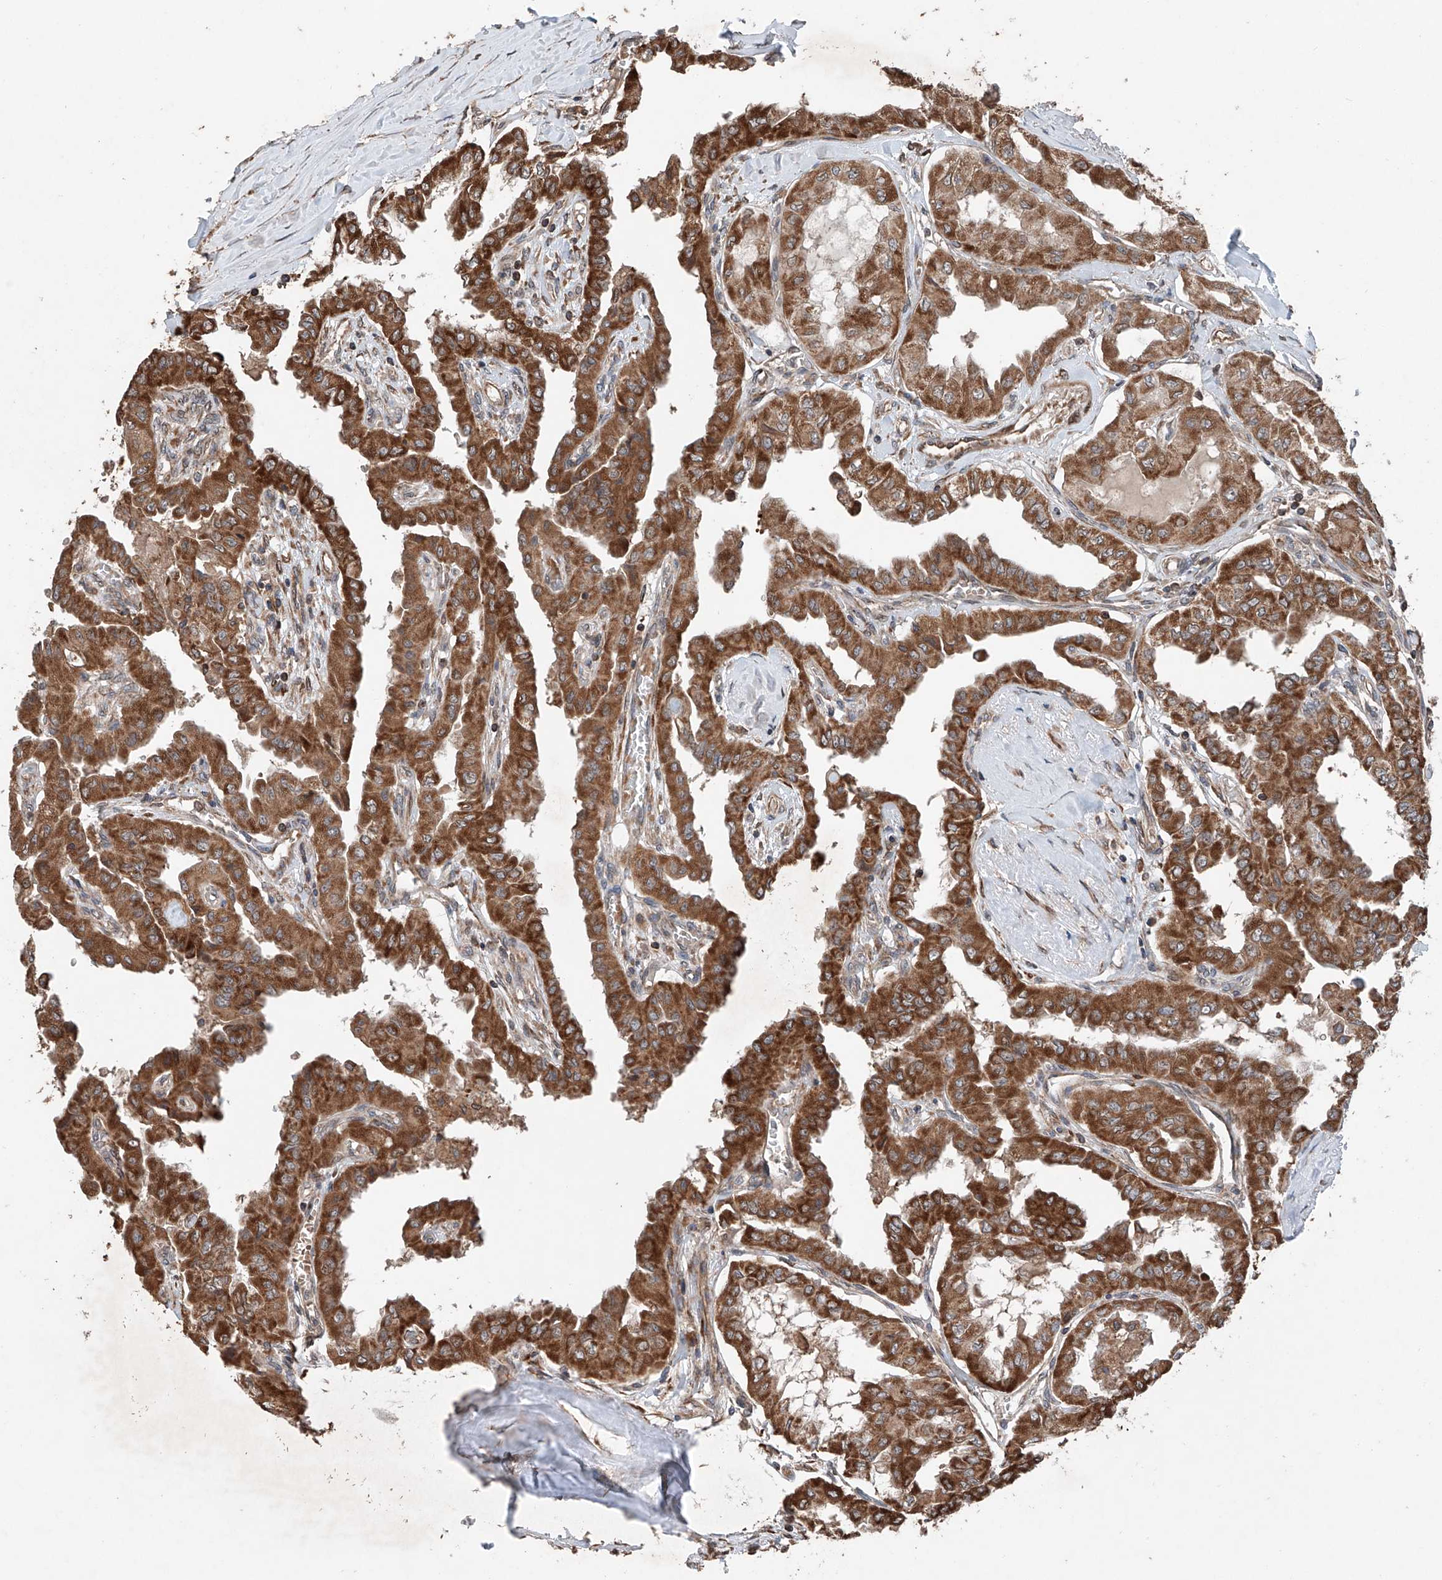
{"staining": {"intensity": "strong", "quantity": ">75%", "location": "cytoplasmic/membranous"}, "tissue": "thyroid cancer", "cell_type": "Tumor cells", "image_type": "cancer", "snomed": [{"axis": "morphology", "description": "Papillary adenocarcinoma, NOS"}, {"axis": "topography", "description": "Thyroid gland"}], "caption": "Immunohistochemistry image of neoplastic tissue: thyroid cancer (papillary adenocarcinoma) stained using immunohistochemistry reveals high levels of strong protein expression localized specifically in the cytoplasmic/membranous of tumor cells, appearing as a cytoplasmic/membranous brown color.", "gene": "AP4B1", "patient": {"sex": "female", "age": 59}}